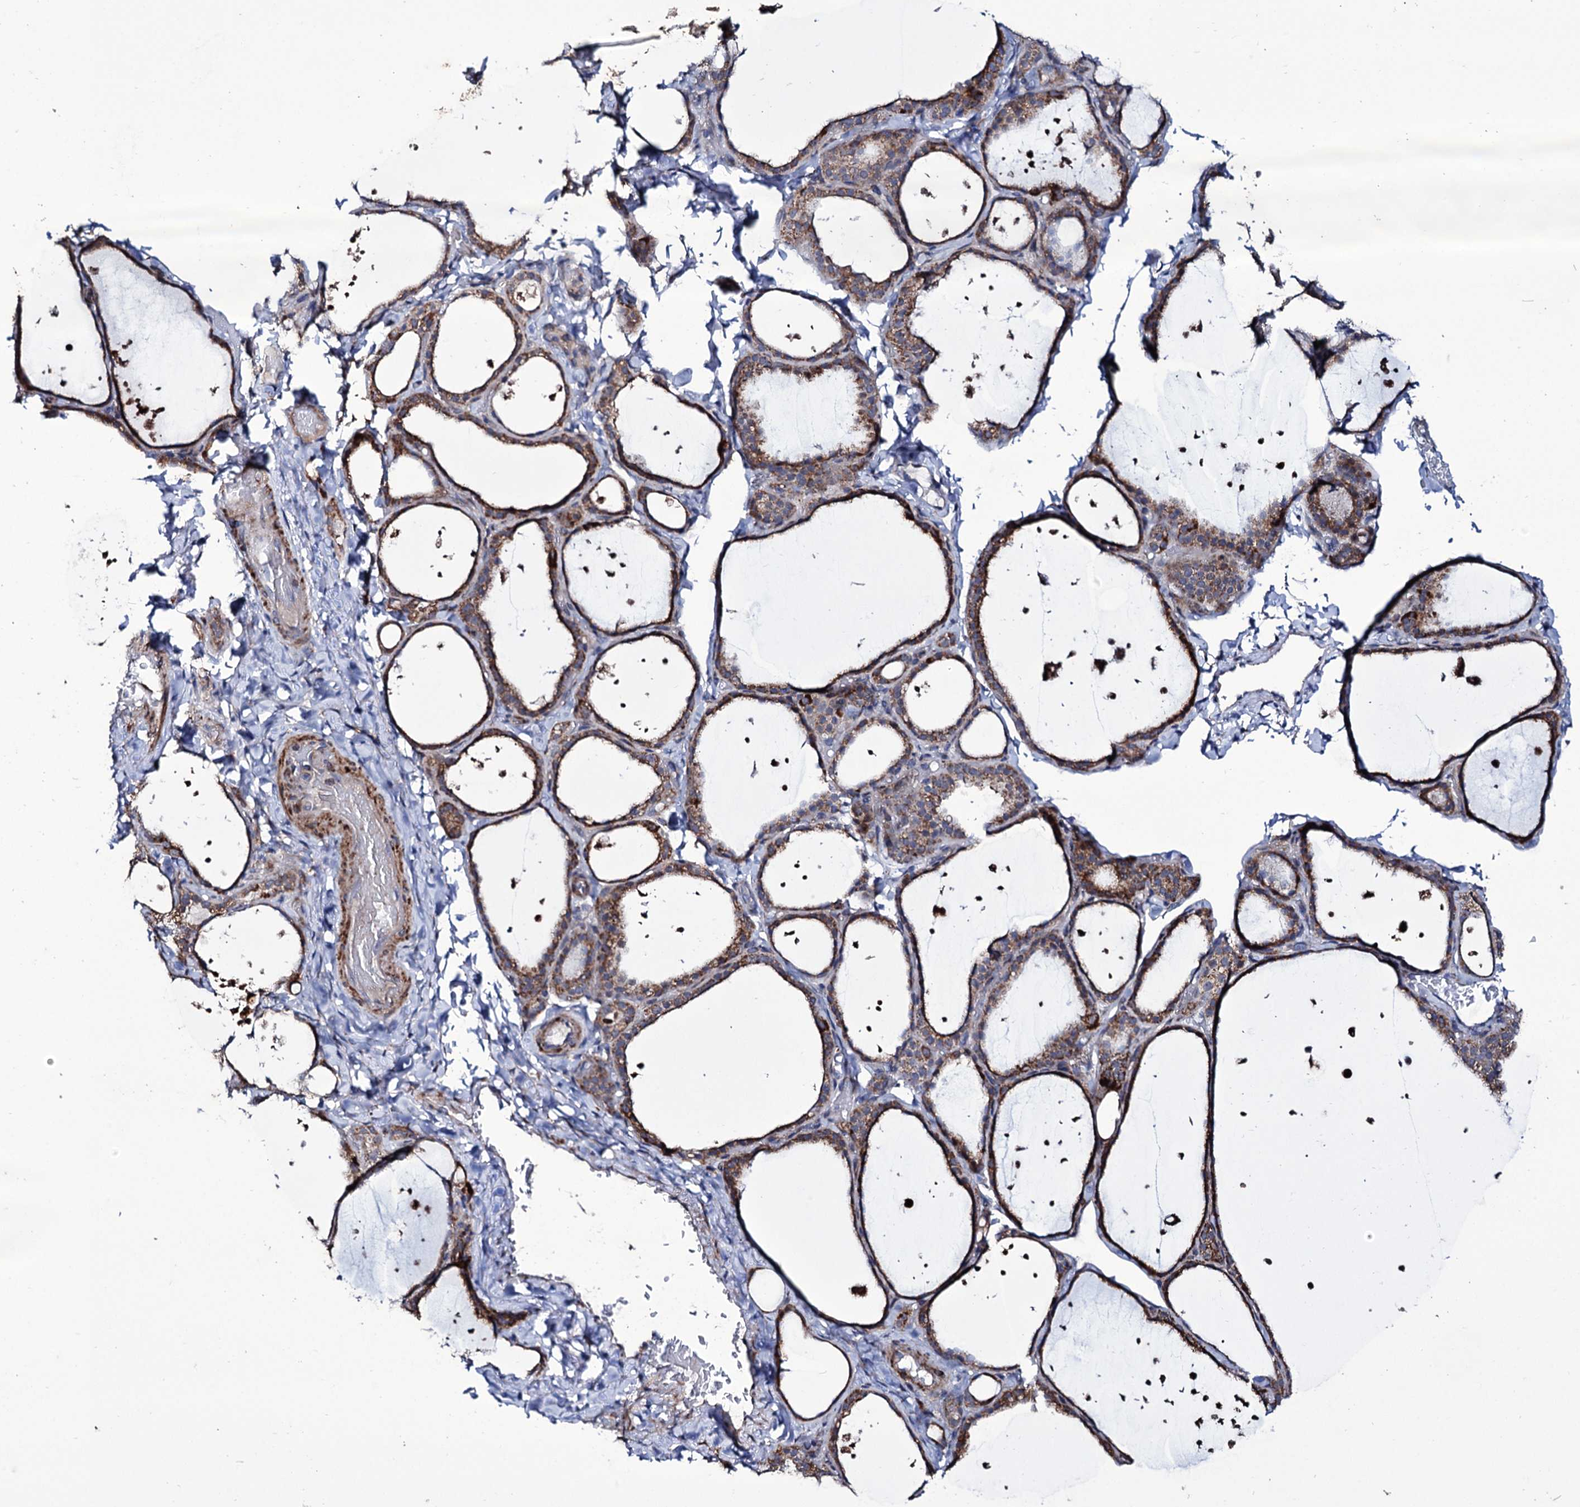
{"staining": {"intensity": "moderate", "quantity": ">75%", "location": "cytoplasmic/membranous"}, "tissue": "thyroid gland", "cell_type": "Glandular cells", "image_type": "normal", "snomed": [{"axis": "morphology", "description": "Normal tissue, NOS"}, {"axis": "topography", "description": "Thyroid gland"}], "caption": "Approximately >75% of glandular cells in unremarkable thyroid gland demonstrate moderate cytoplasmic/membranous protein positivity as visualized by brown immunohistochemical staining.", "gene": "TUBGCP5", "patient": {"sex": "female", "age": 44}}